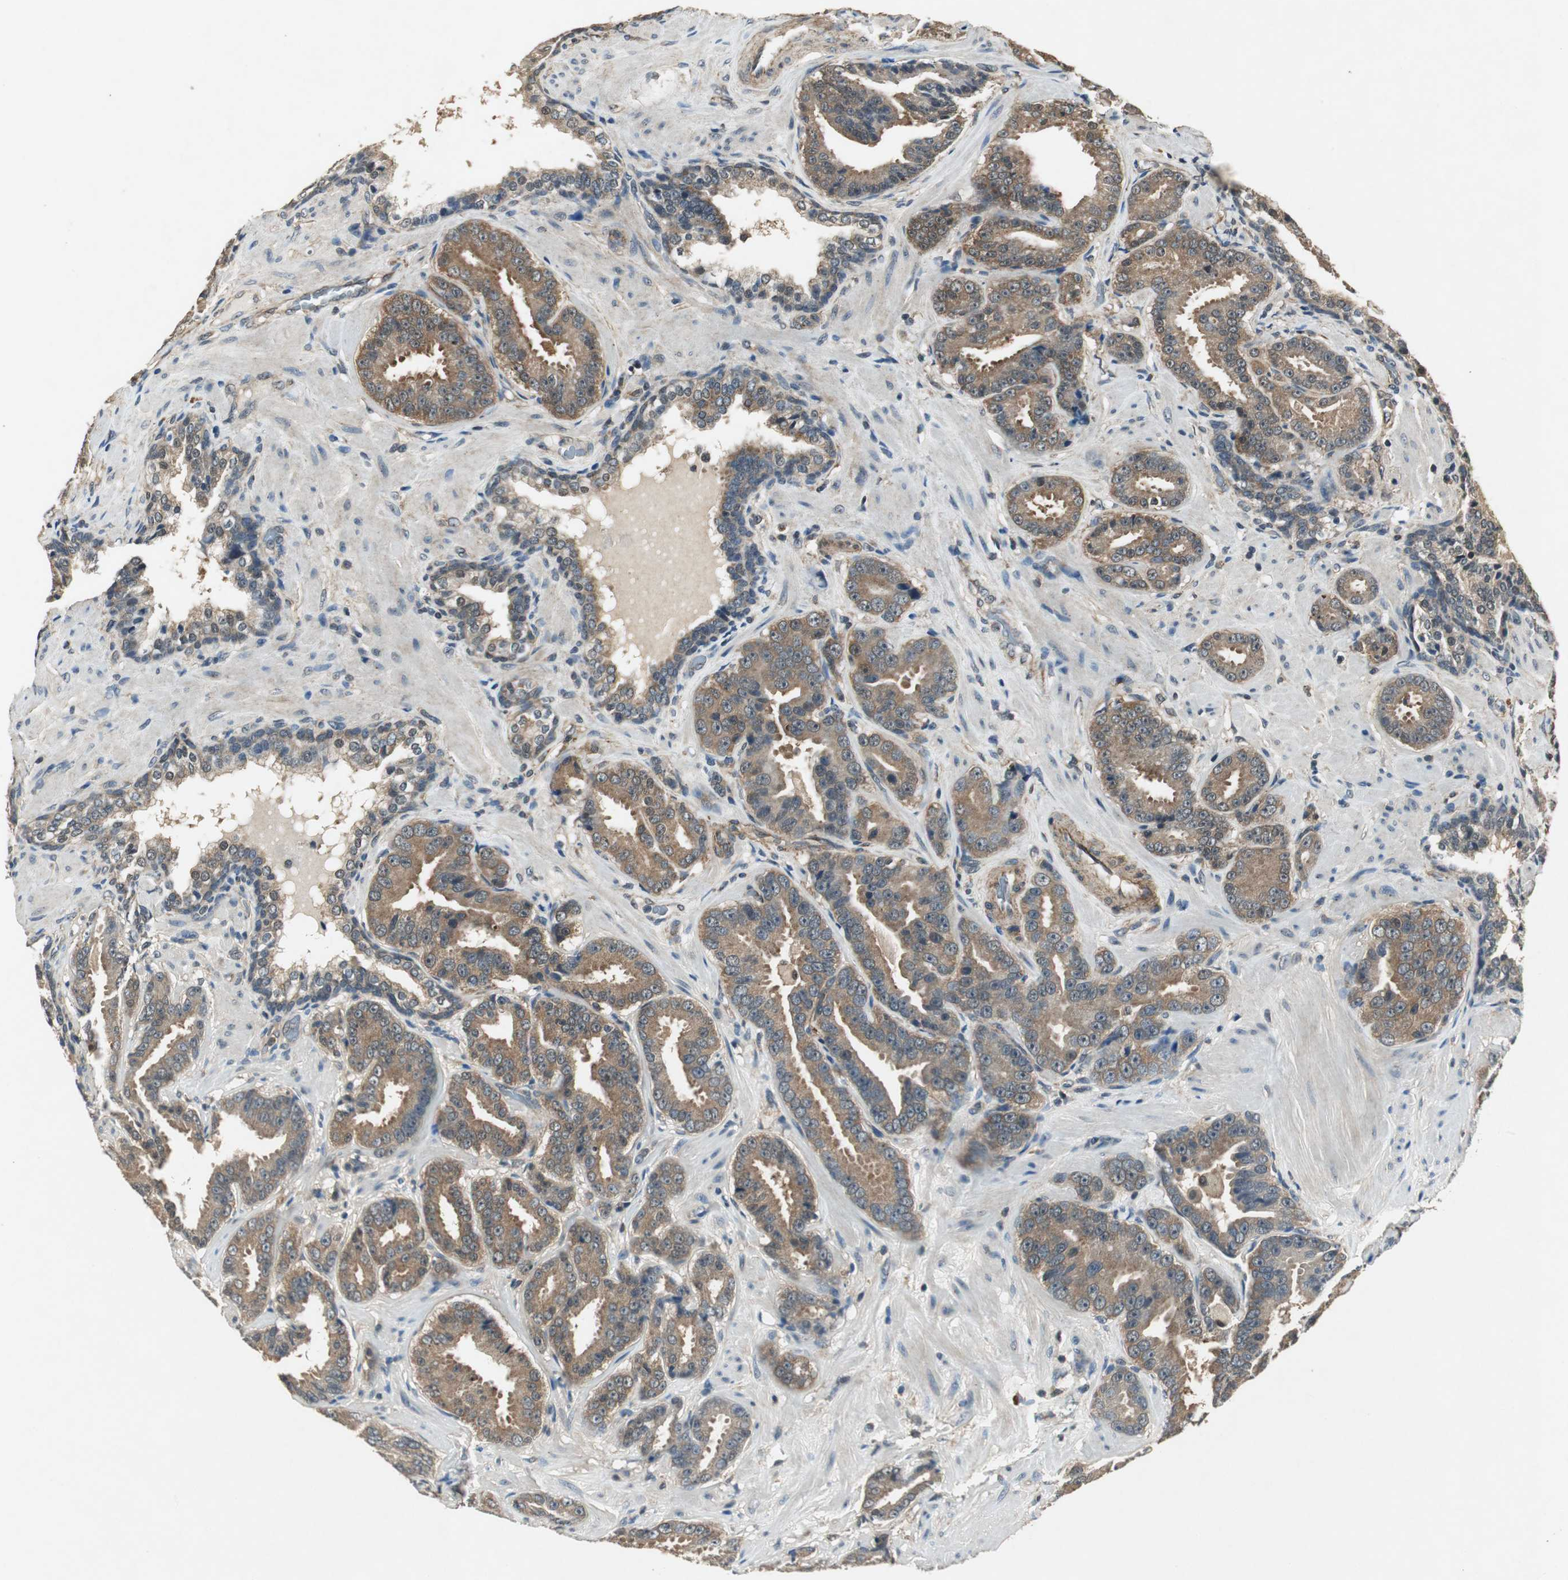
{"staining": {"intensity": "moderate", "quantity": ">75%", "location": "cytoplasmic/membranous"}, "tissue": "prostate cancer", "cell_type": "Tumor cells", "image_type": "cancer", "snomed": [{"axis": "morphology", "description": "Adenocarcinoma, Low grade"}, {"axis": "topography", "description": "Prostate"}], "caption": "Adenocarcinoma (low-grade) (prostate) stained with immunohistochemistry reveals moderate cytoplasmic/membranous expression in about >75% of tumor cells.", "gene": "PSMB4", "patient": {"sex": "male", "age": 59}}